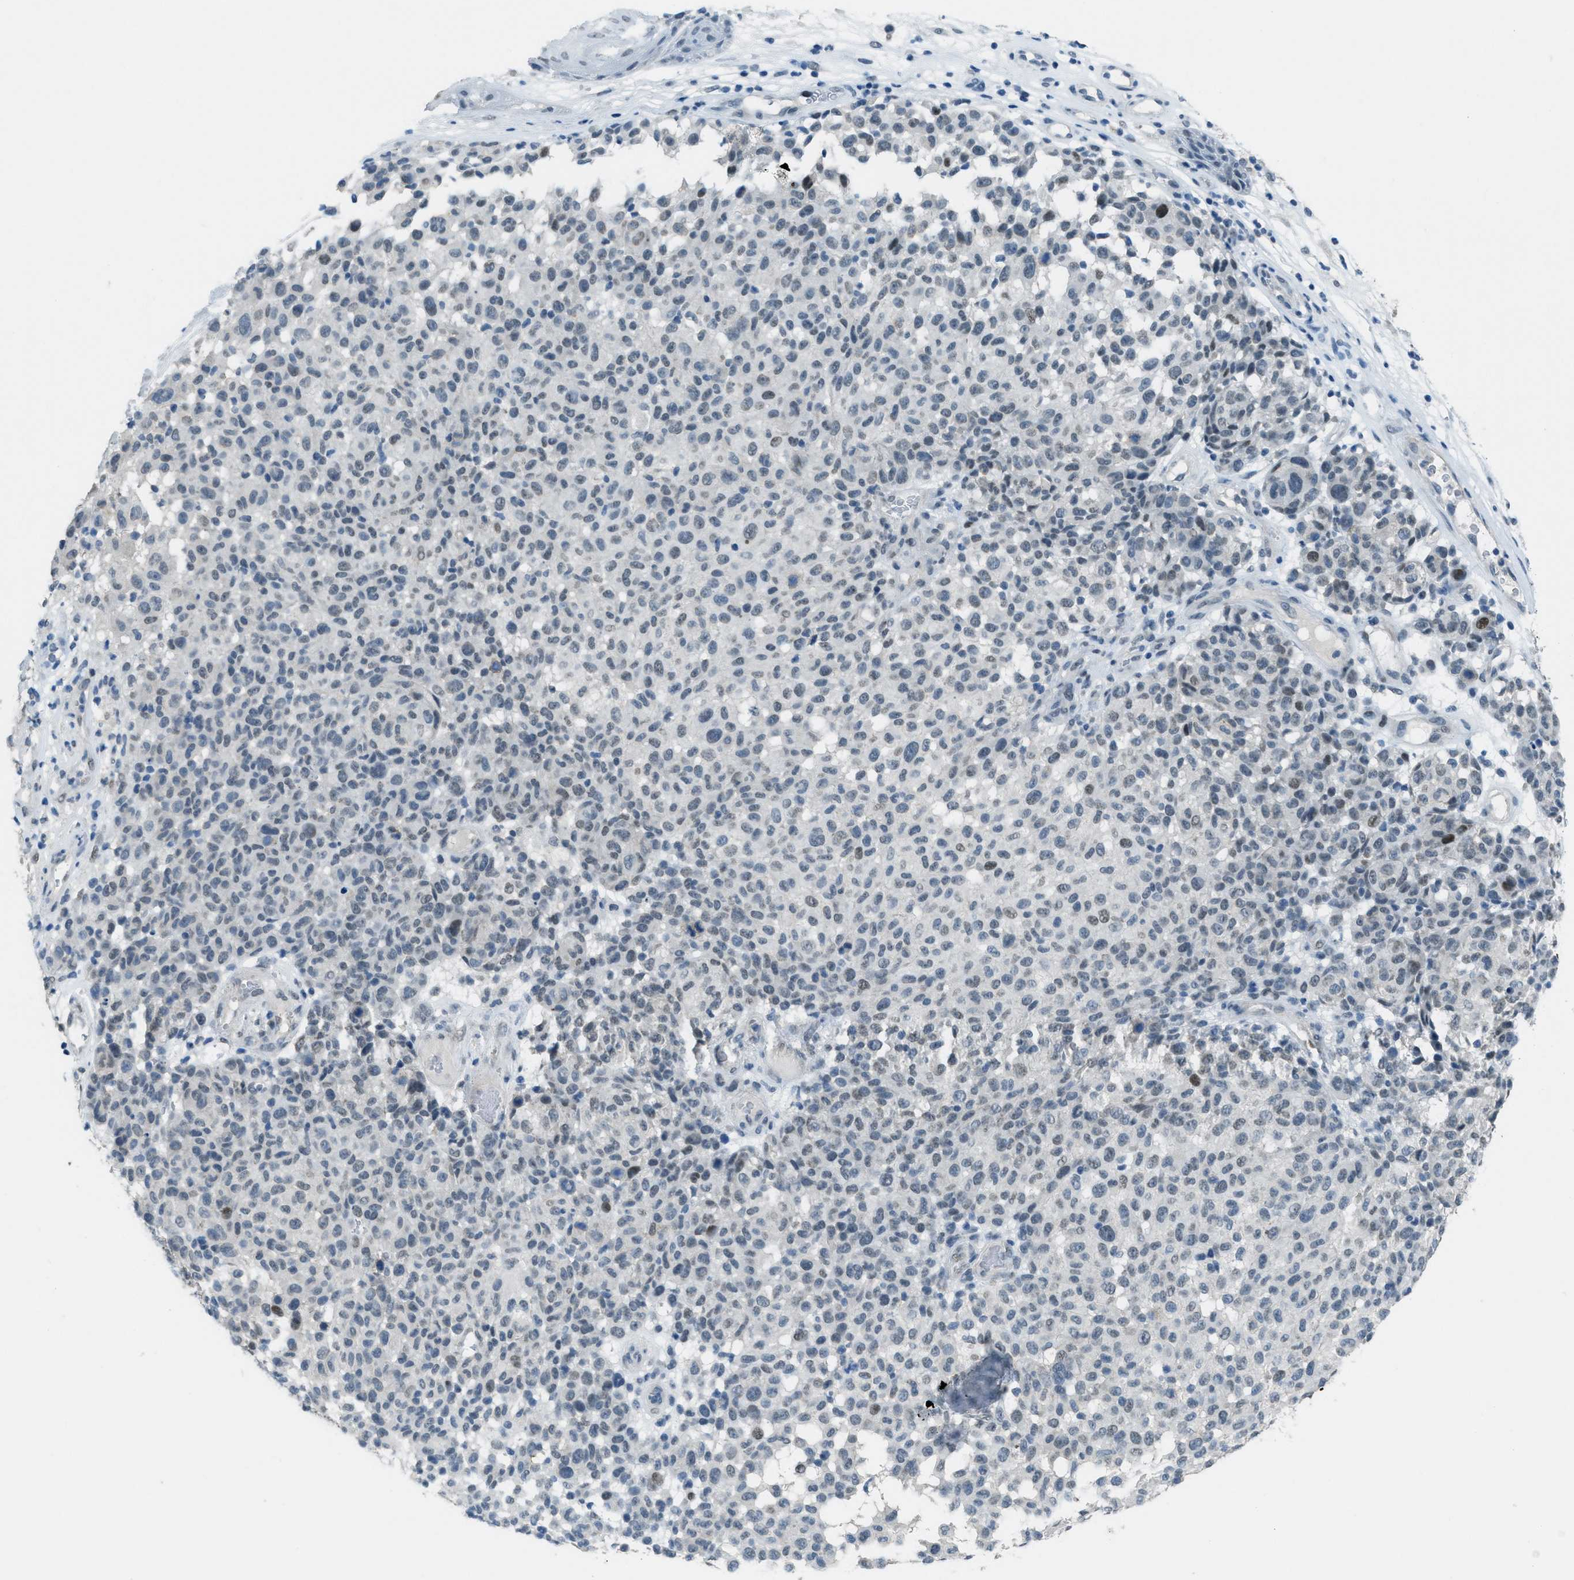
{"staining": {"intensity": "weak", "quantity": "<25%", "location": "nuclear"}, "tissue": "melanoma", "cell_type": "Tumor cells", "image_type": "cancer", "snomed": [{"axis": "morphology", "description": "Malignant melanoma, NOS"}, {"axis": "topography", "description": "Skin"}], "caption": "Malignant melanoma stained for a protein using IHC exhibits no staining tumor cells.", "gene": "TTC13", "patient": {"sex": "male", "age": 59}}